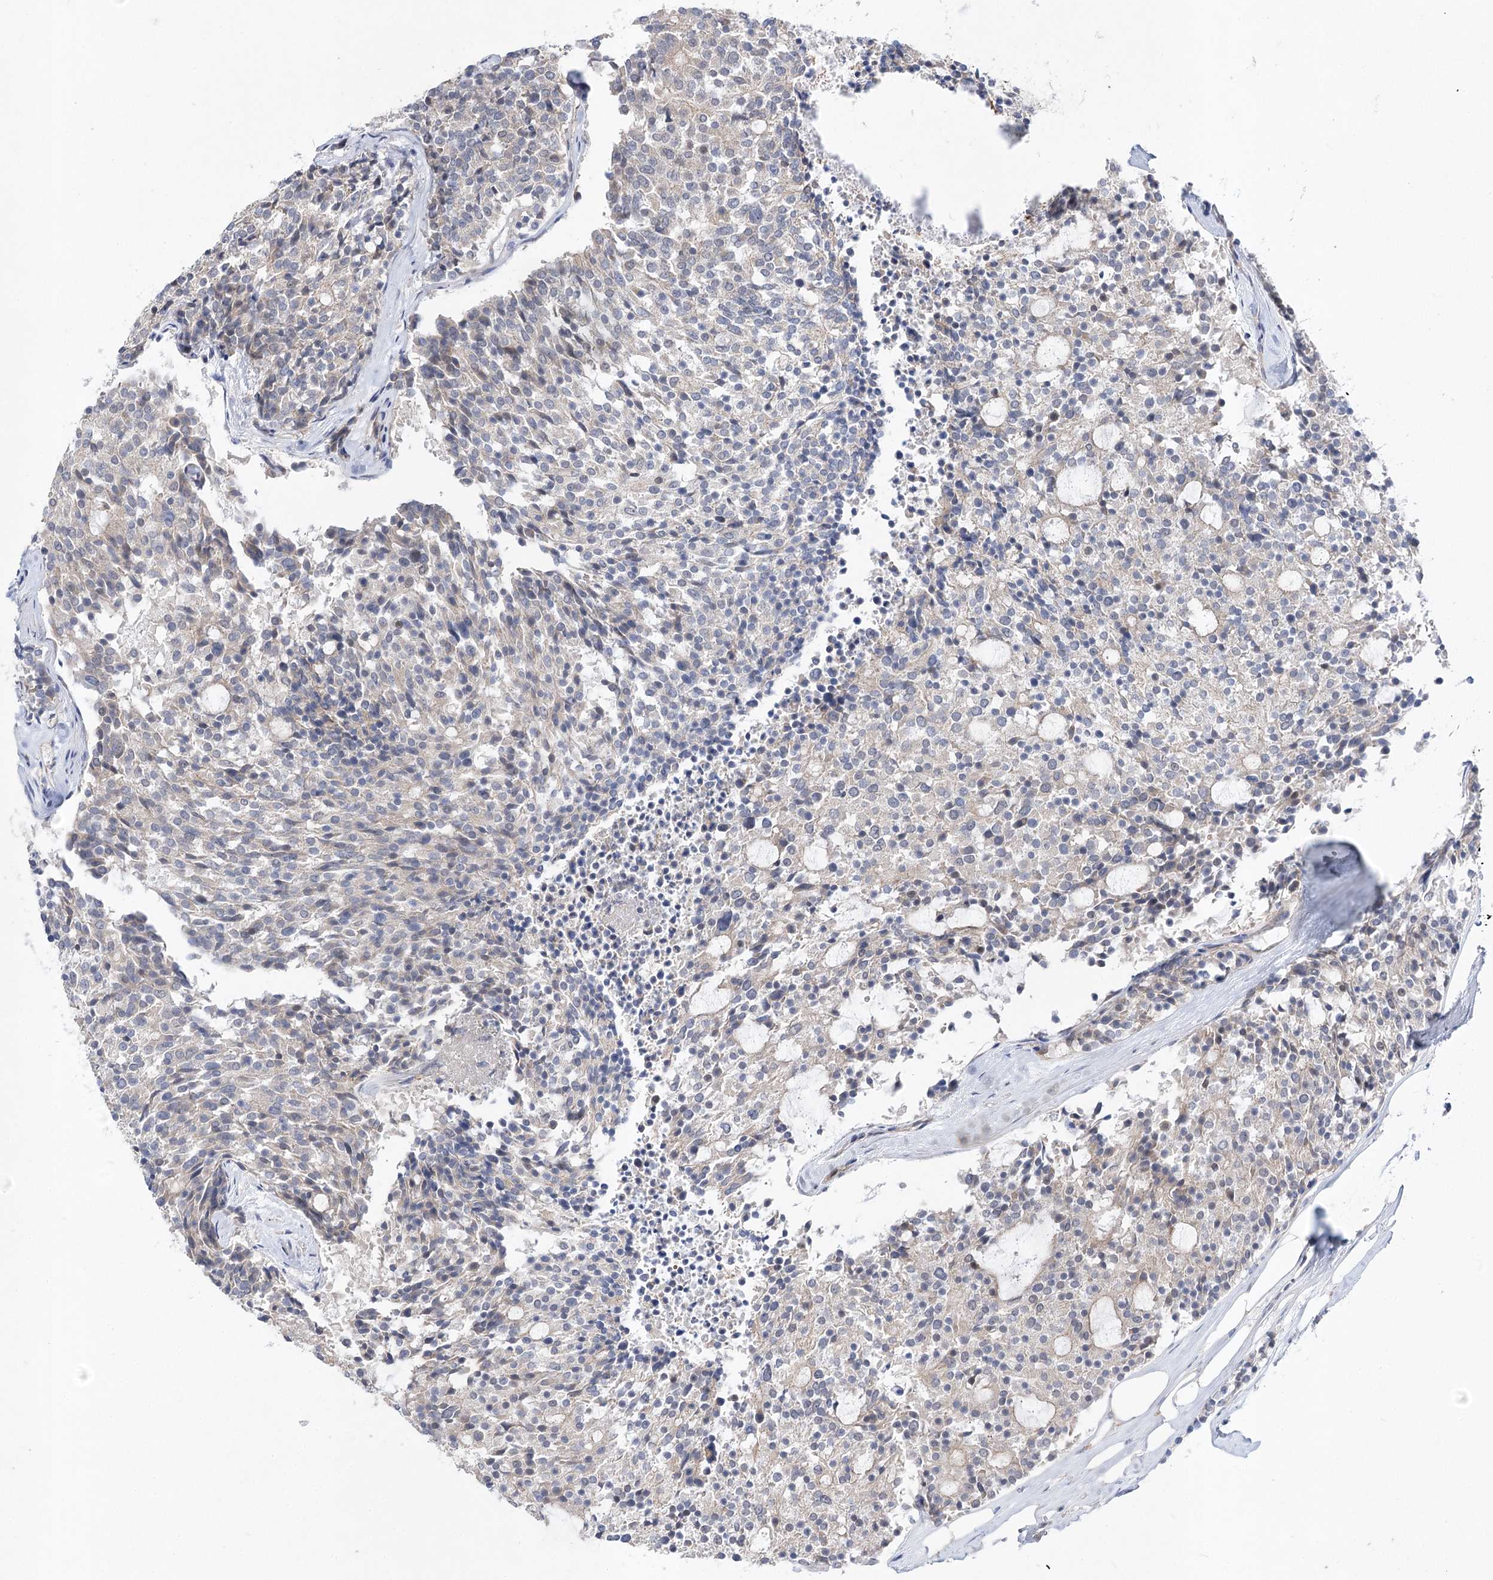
{"staining": {"intensity": "negative", "quantity": "none", "location": "none"}, "tissue": "carcinoid", "cell_type": "Tumor cells", "image_type": "cancer", "snomed": [{"axis": "morphology", "description": "Carcinoid, malignant, NOS"}, {"axis": "topography", "description": "Pancreas"}], "caption": "Tumor cells are negative for brown protein staining in malignant carcinoid.", "gene": "ARHGAP32", "patient": {"sex": "female", "age": 54}}